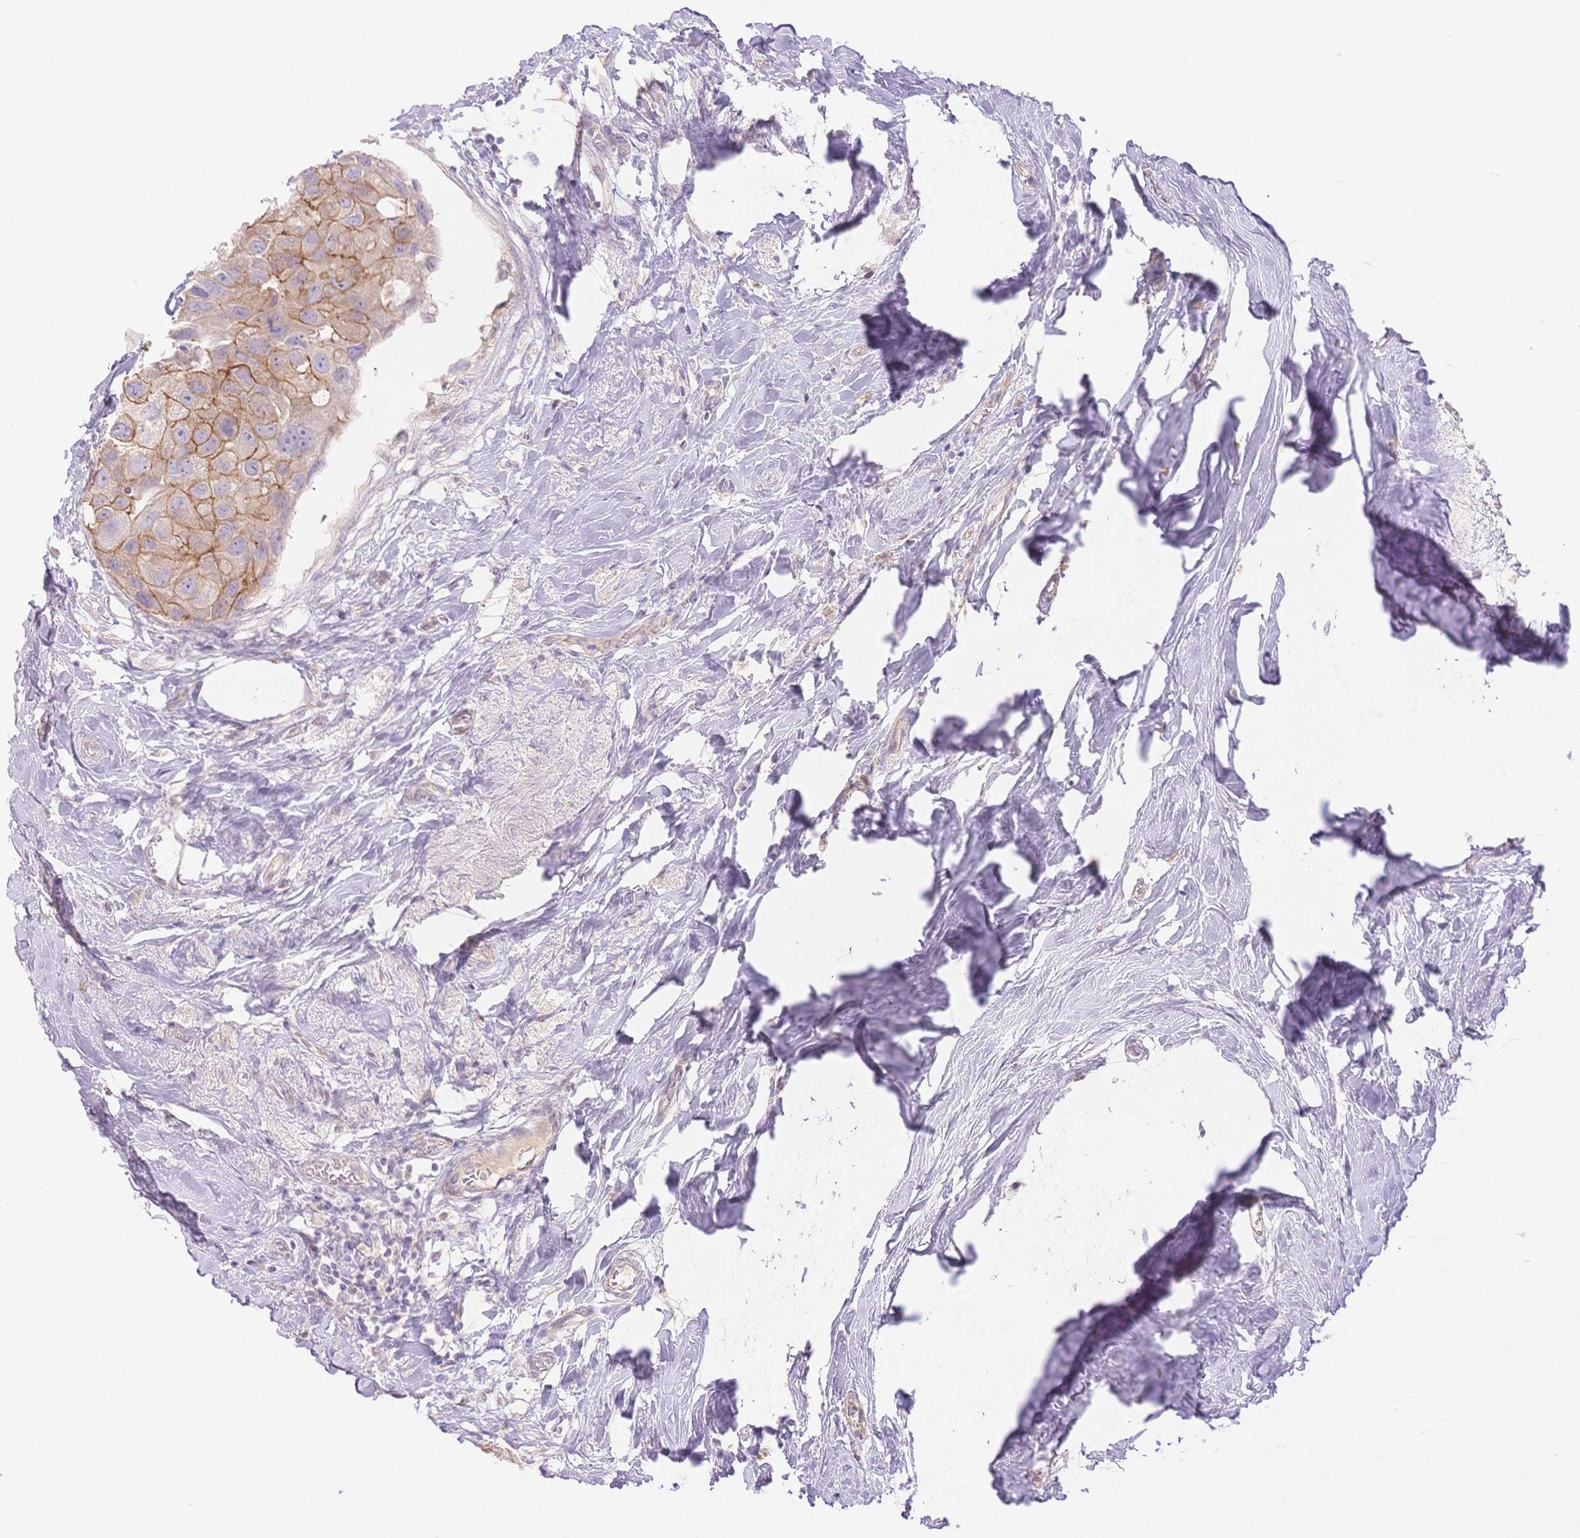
{"staining": {"intensity": "moderate", "quantity": "25%-75%", "location": "cytoplasmic/membranous"}, "tissue": "breast cancer", "cell_type": "Tumor cells", "image_type": "cancer", "snomed": [{"axis": "morphology", "description": "Duct carcinoma"}, {"axis": "topography", "description": "Breast"}], "caption": "Protein expression analysis of breast cancer reveals moderate cytoplasmic/membranous positivity in approximately 25%-75% of tumor cells.", "gene": "WDR54", "patient": {"sex": "female", "age": 43}}